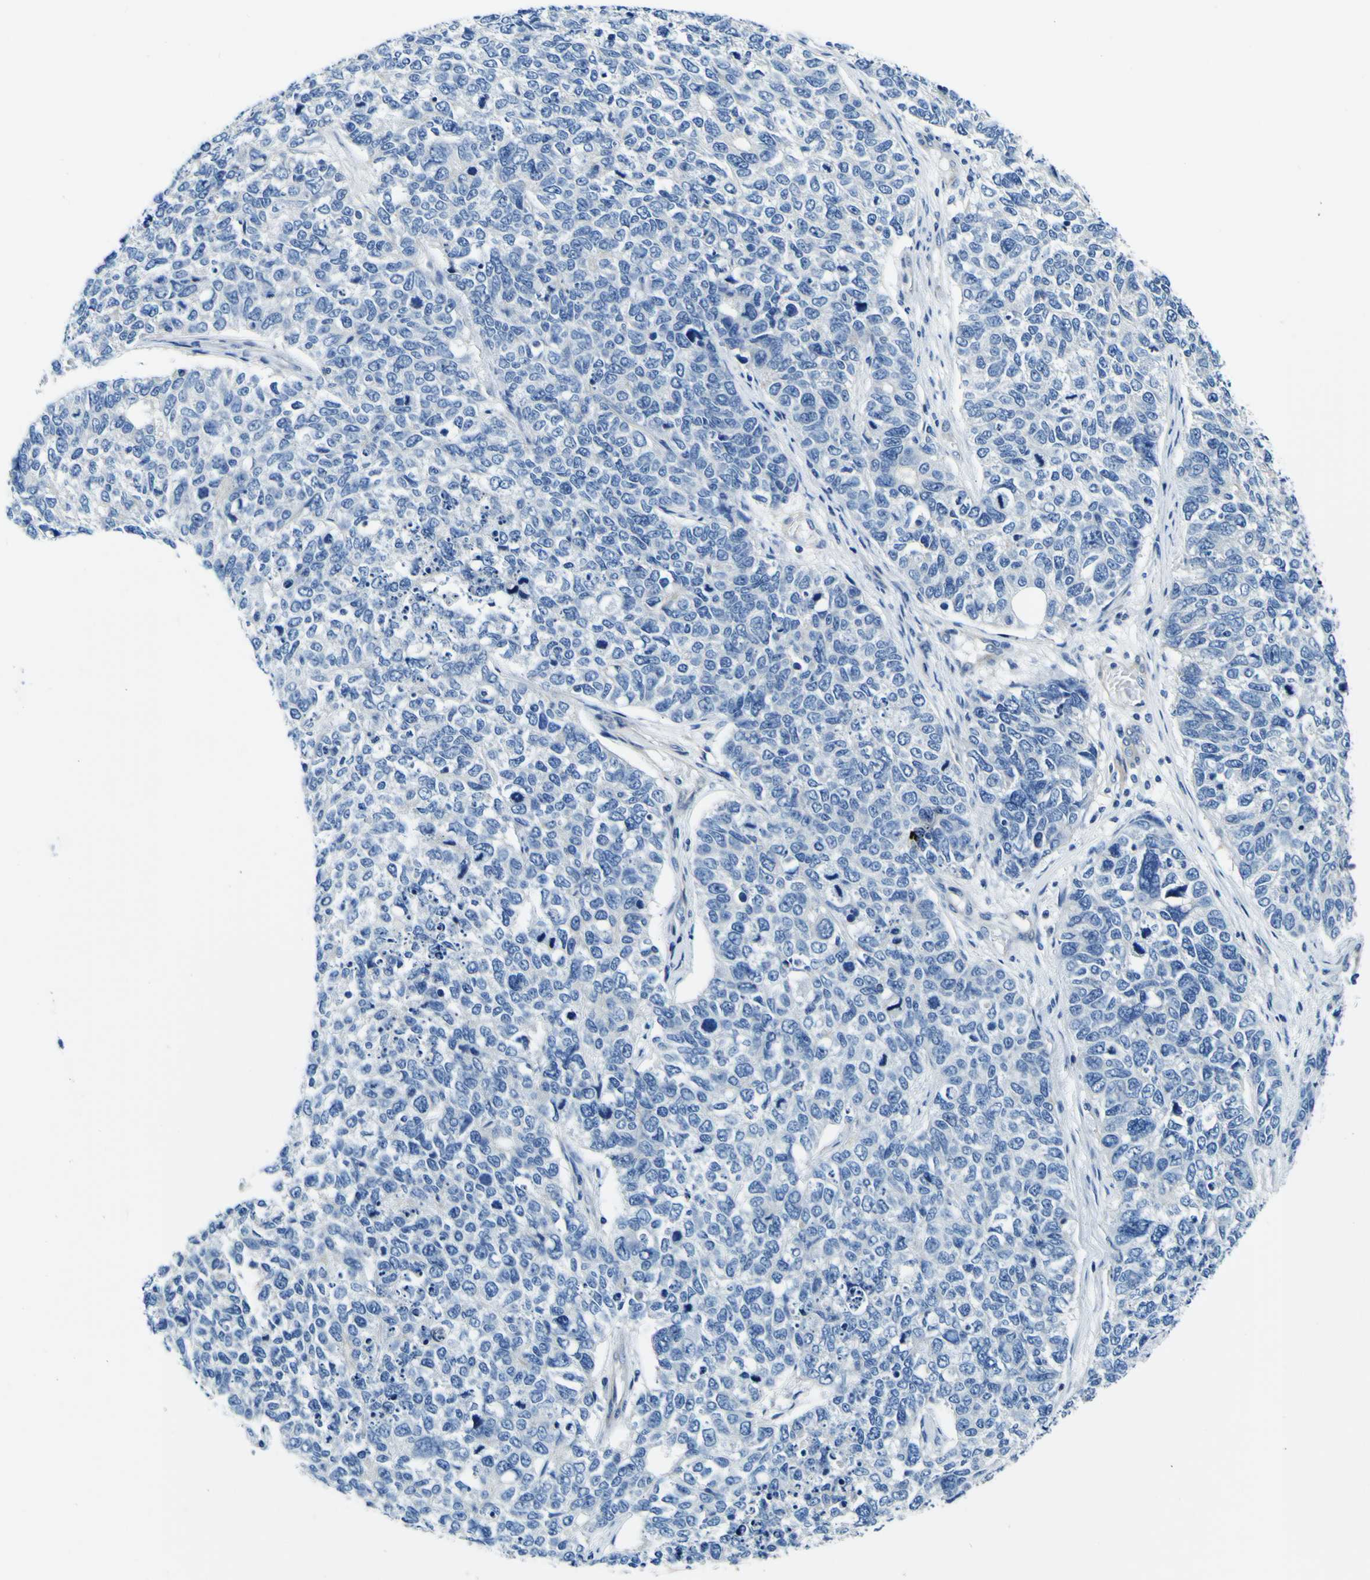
{"staining": {"intensity": "negative", "quantity": "none", "location": "none"}, "tissue": "cervical cancer", "cell_type": "Tumor cells", "image_type": "cancer", "snomed": [{"axis": "morphology", "description": "Squamous cell carcinoma, NOS"}, {"axis": "topography", "description": "Cervix"}], "caption": "This is an IHC micrograph of cervical cancer. There is no positivity in tumor cells.", "gene": "ADGRA2", "patient": {"sex": "female", "age": 63}}